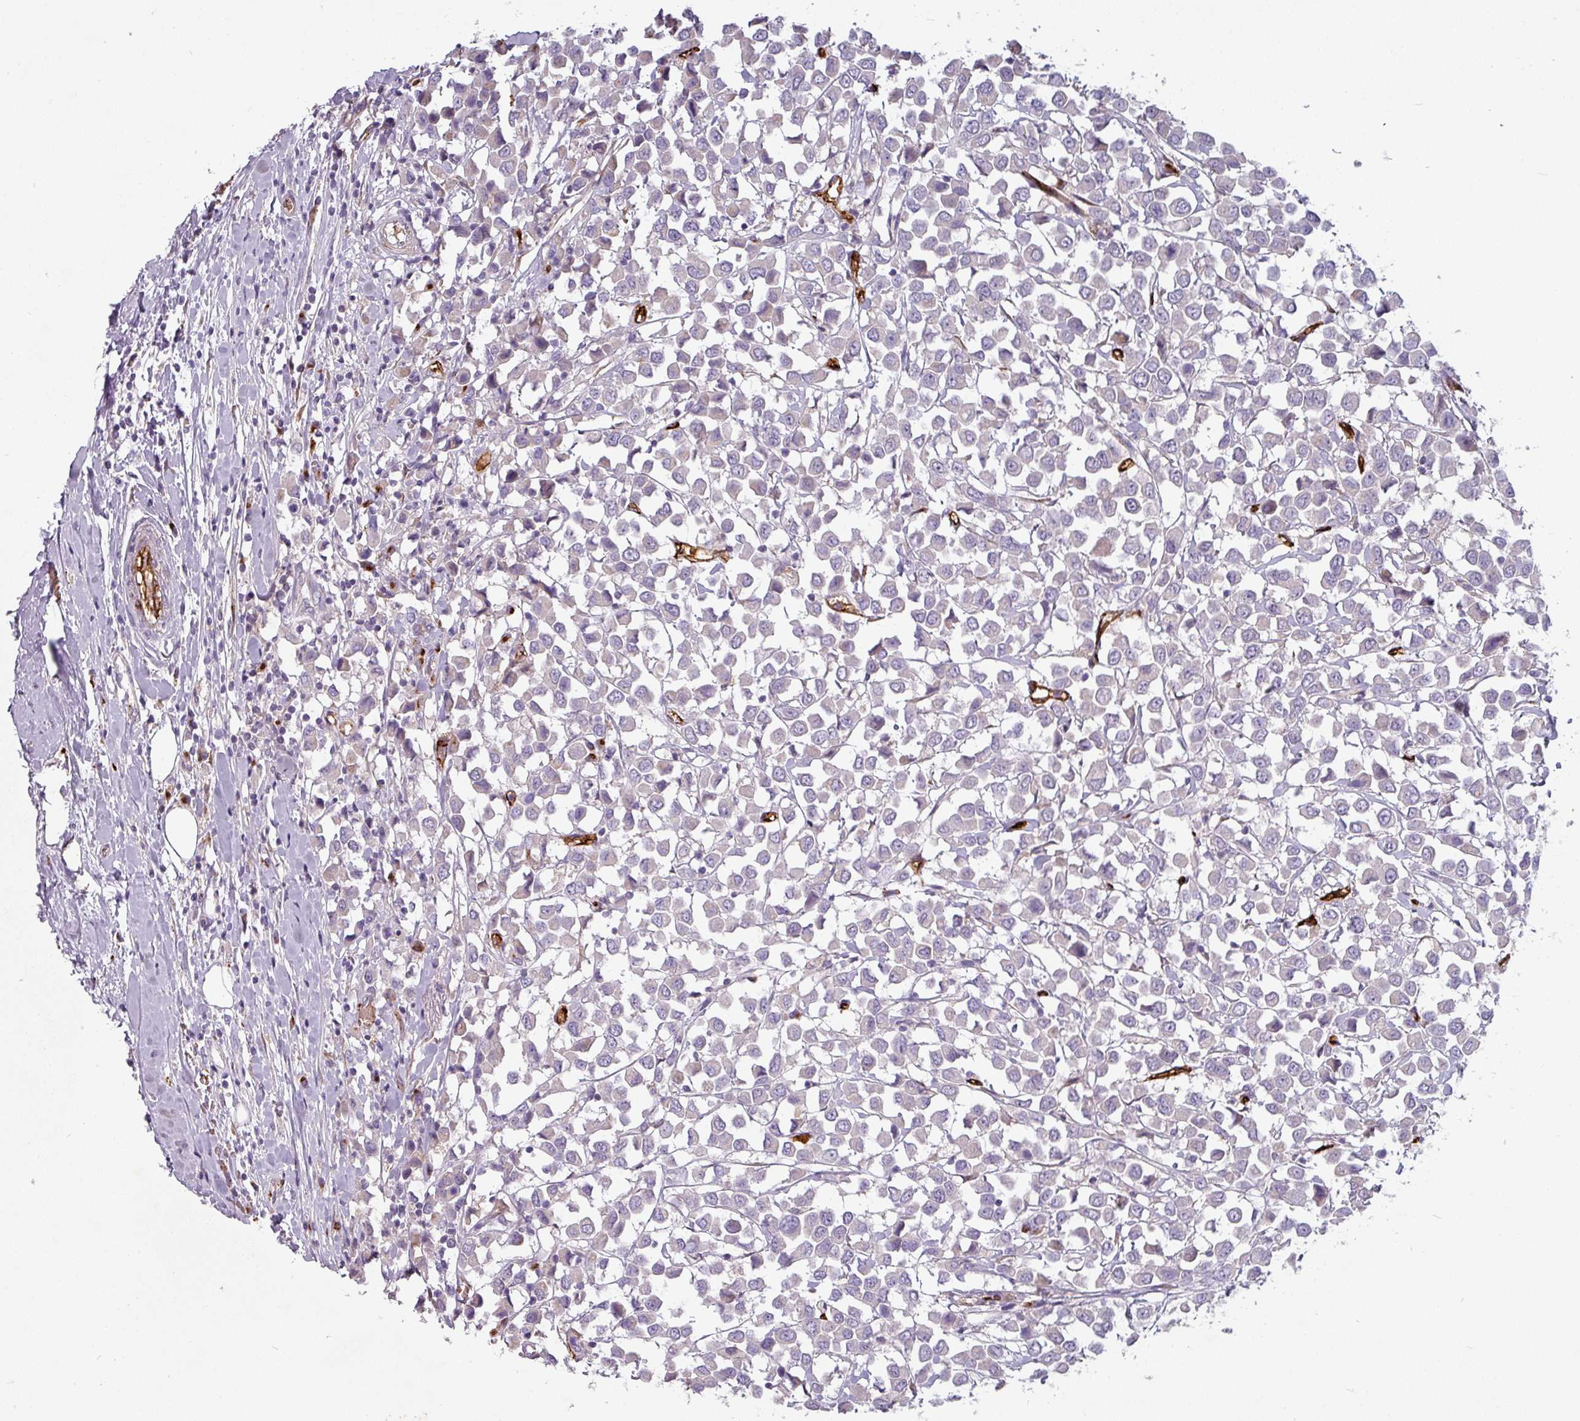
{"staining": {"intensity": "negative", "quantity": "none", "location": "none"}, "tissue": "breast cancer", "cell_type": "Tumor cells", "image_type": "cancer", "snomed": [{"axis": "morphology", "description": "Duct carcinoma"}, {"axis": "topography", "description": "Breast"}], "caption": "Immunohistochemical staining of human breast cancer (invasive ductal carcinoma) displays no significant expression in tumor cells.", "gene": "PRODH2", "patient": {"sex": "female", "age": 61}}